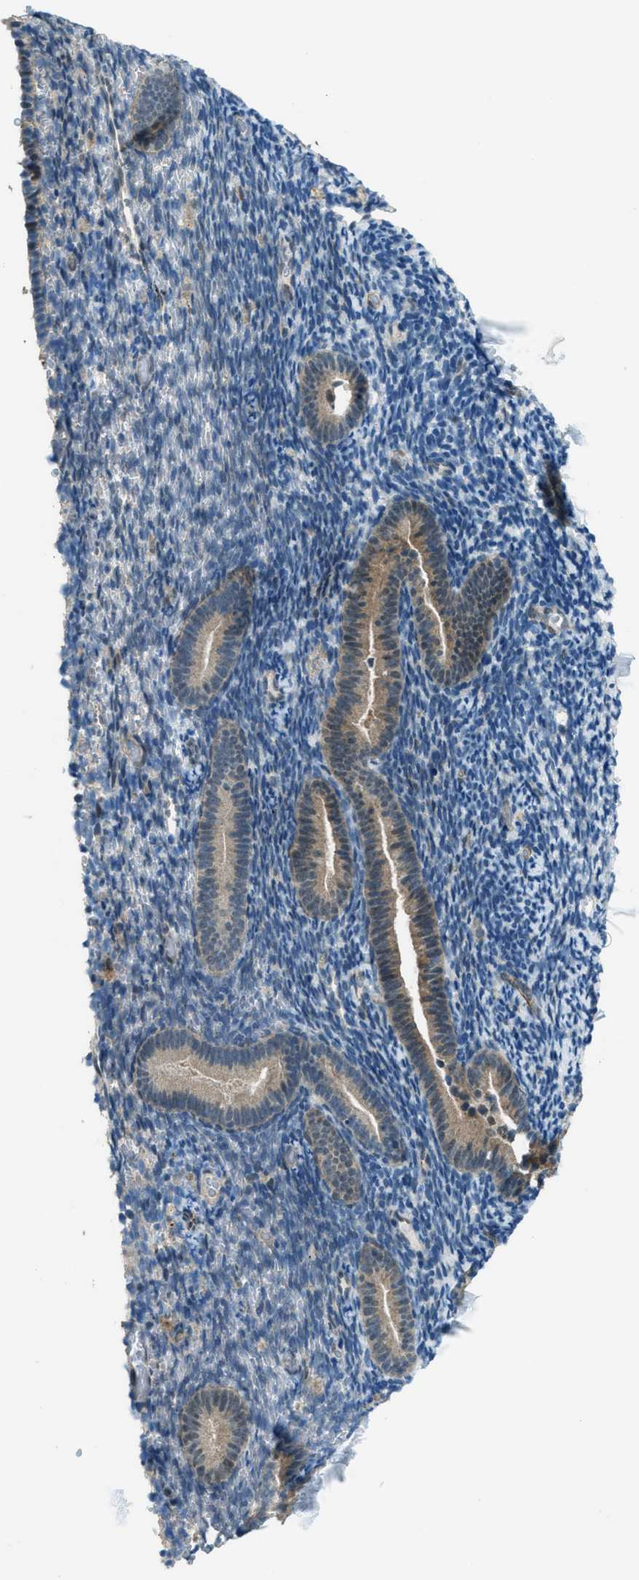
{"staining": {"intensity": "negative", "quantity": "none", "location": "none"}, "tissue": "endometrium", "cell_type": "Cells in endometrial stroma", "image_type": "normal", "snomed": [{"axis": "morphology", "description": "Normal tissue, NOS"}, {"axis": "topography", "description": "Endometrium"}], "caption": "This is an IHC micrograph of unremarkable human endometrium. There is no staining in cells in endometrial stroma.", "gene": "NPEPL1", "patient": {"sex": "female", "age": 51}}